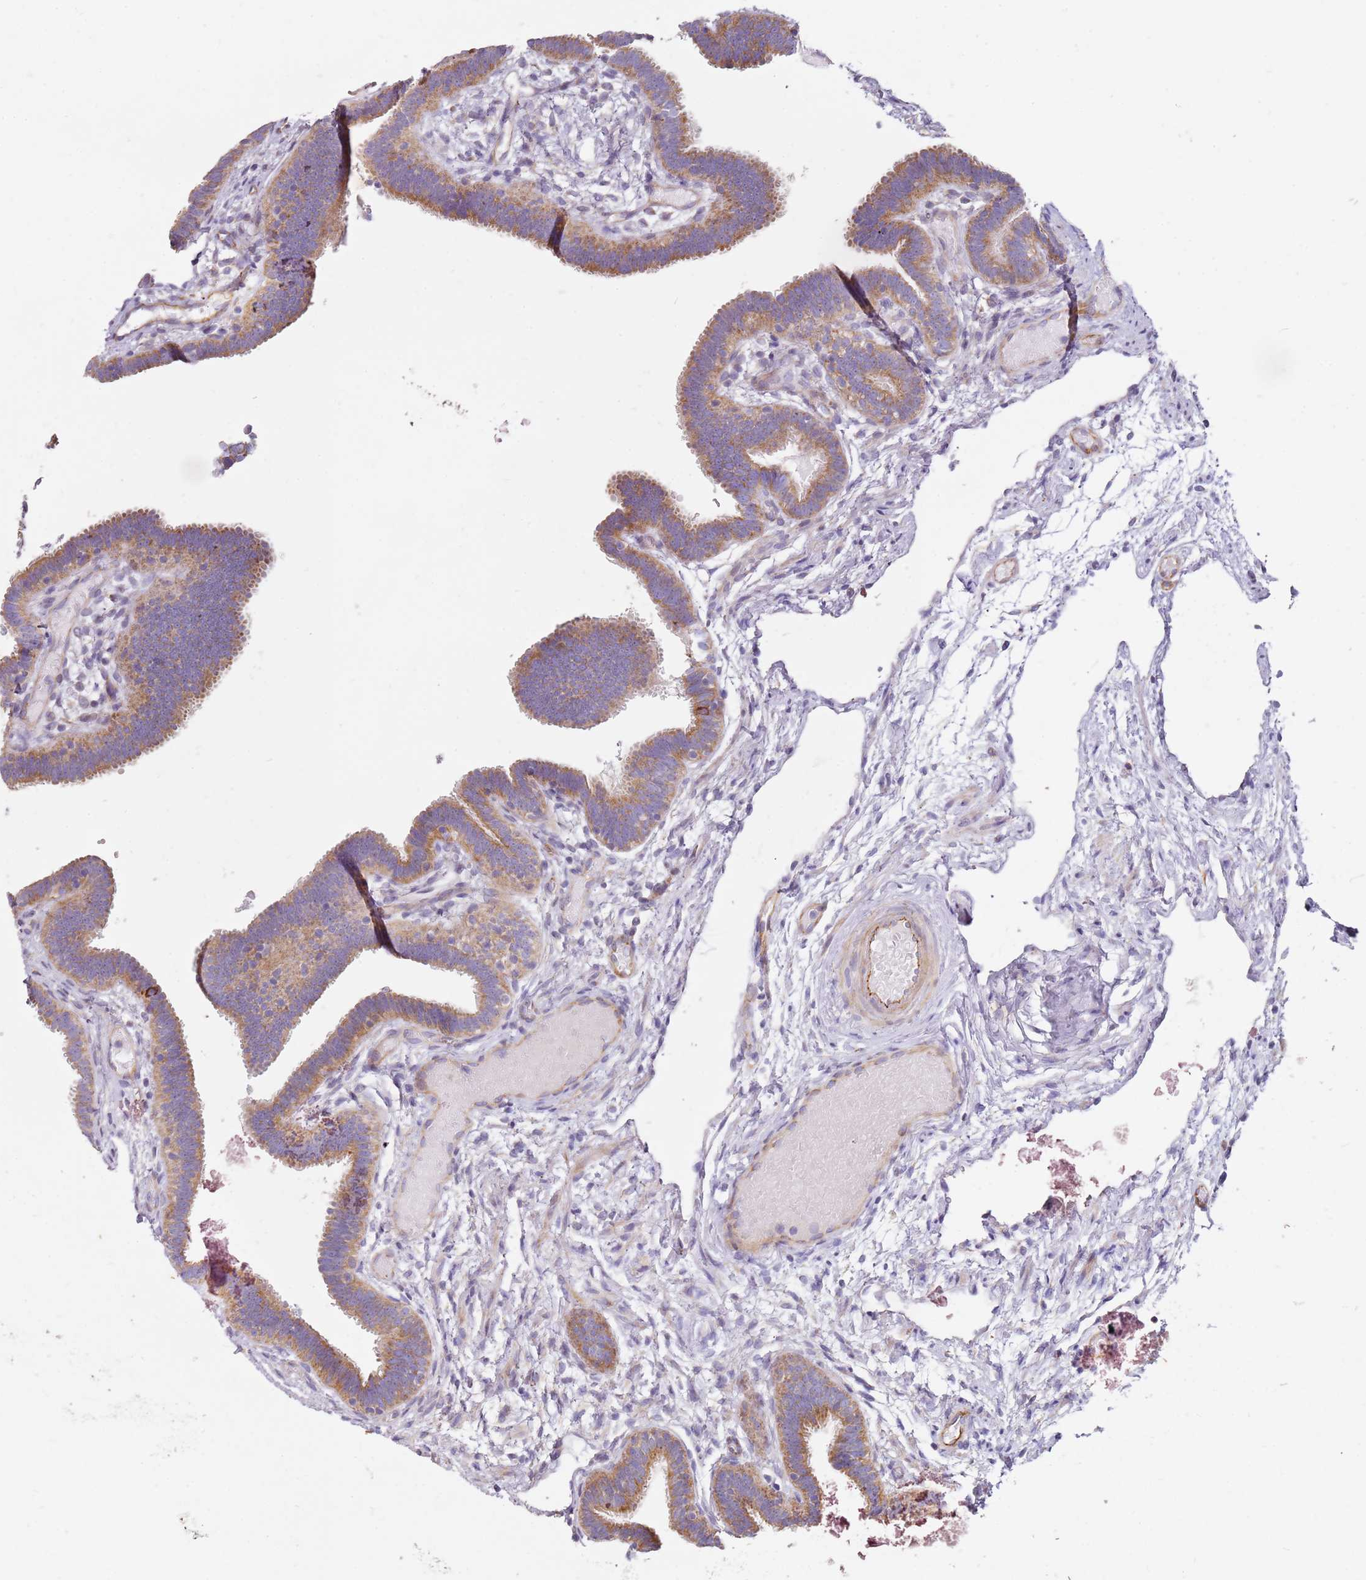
{"staining": {"intensity": "moderate", "quantity": ">75%", "location": "cytoplasmic/membranous"}, "tissue": "fallopian tube", "cell_type": "Glandular cells", "image_type": "normal", "snomed": [{"axis": "morphology", "description": "Normal tissue, NOS"}, {"axis": "topography", "description": "Fallopian tube"}], "caption": "Immunohistochemistry of benign human fallopian tube exhibits medium levels of moderate cytoplasmic/membranous positivity in about >75% of glandular cells.", "gene": "ALS2", "patient": {"sex": "female", "age": 37}}